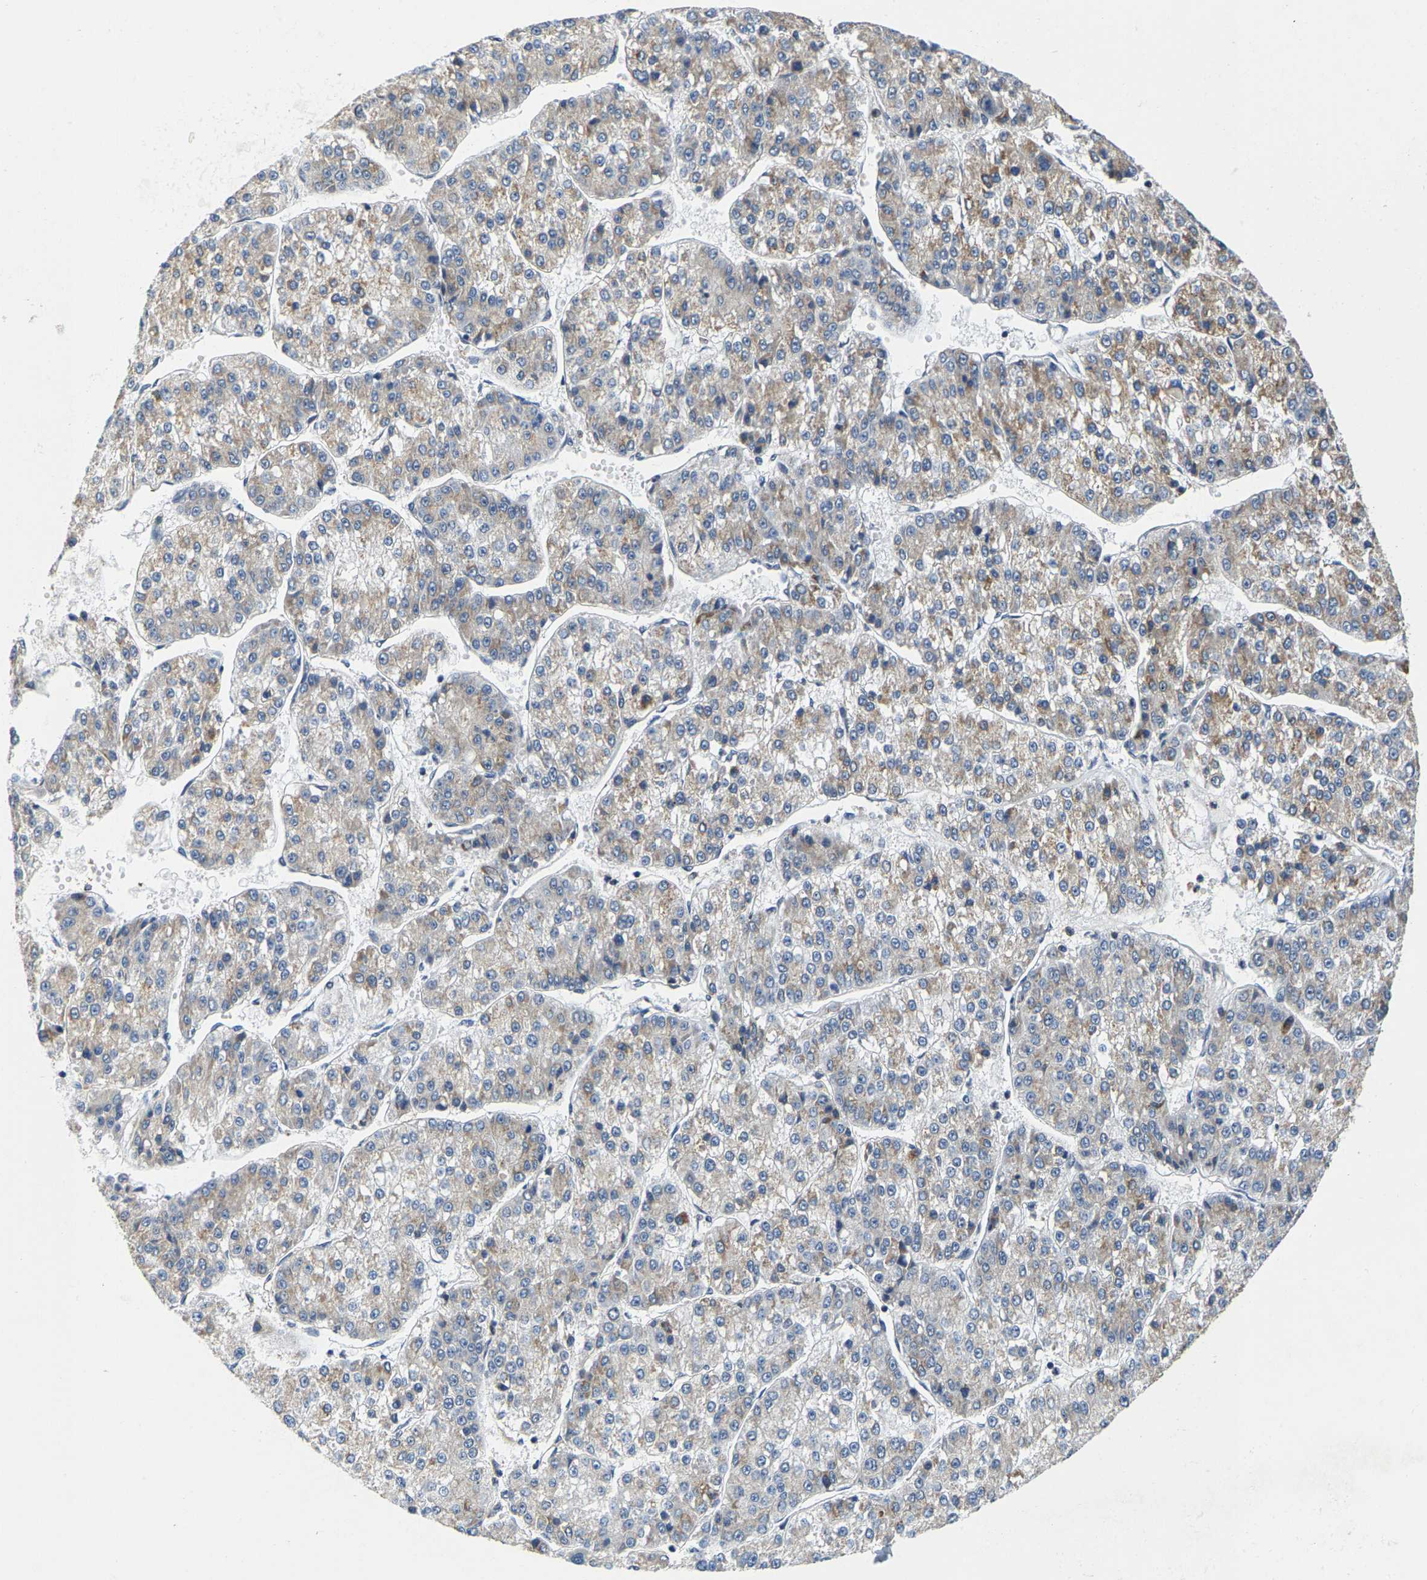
{"staining": {"intensity": "strong", "quantity": "25%-75%", "location": "cytoplasmic/membranous"}, "tissue": "liver cancer", "cell_type": "Tumor cells", "image_type": "cancer", "snomed": [{"axis": "morphology", "description": "Carcinoma, Hepatocellular, NOS"}, {"axis": "topography", "description": "Liver"}], "caption": "Immunohistochemical staining of liver hepatocellular carcinoma displays high levels of strong cytoplasmic/membranous expression in approximately 25%-75% of tumor cells.", "gene": "SHMT2", "patient": {"sex": "female", "age": 73}}